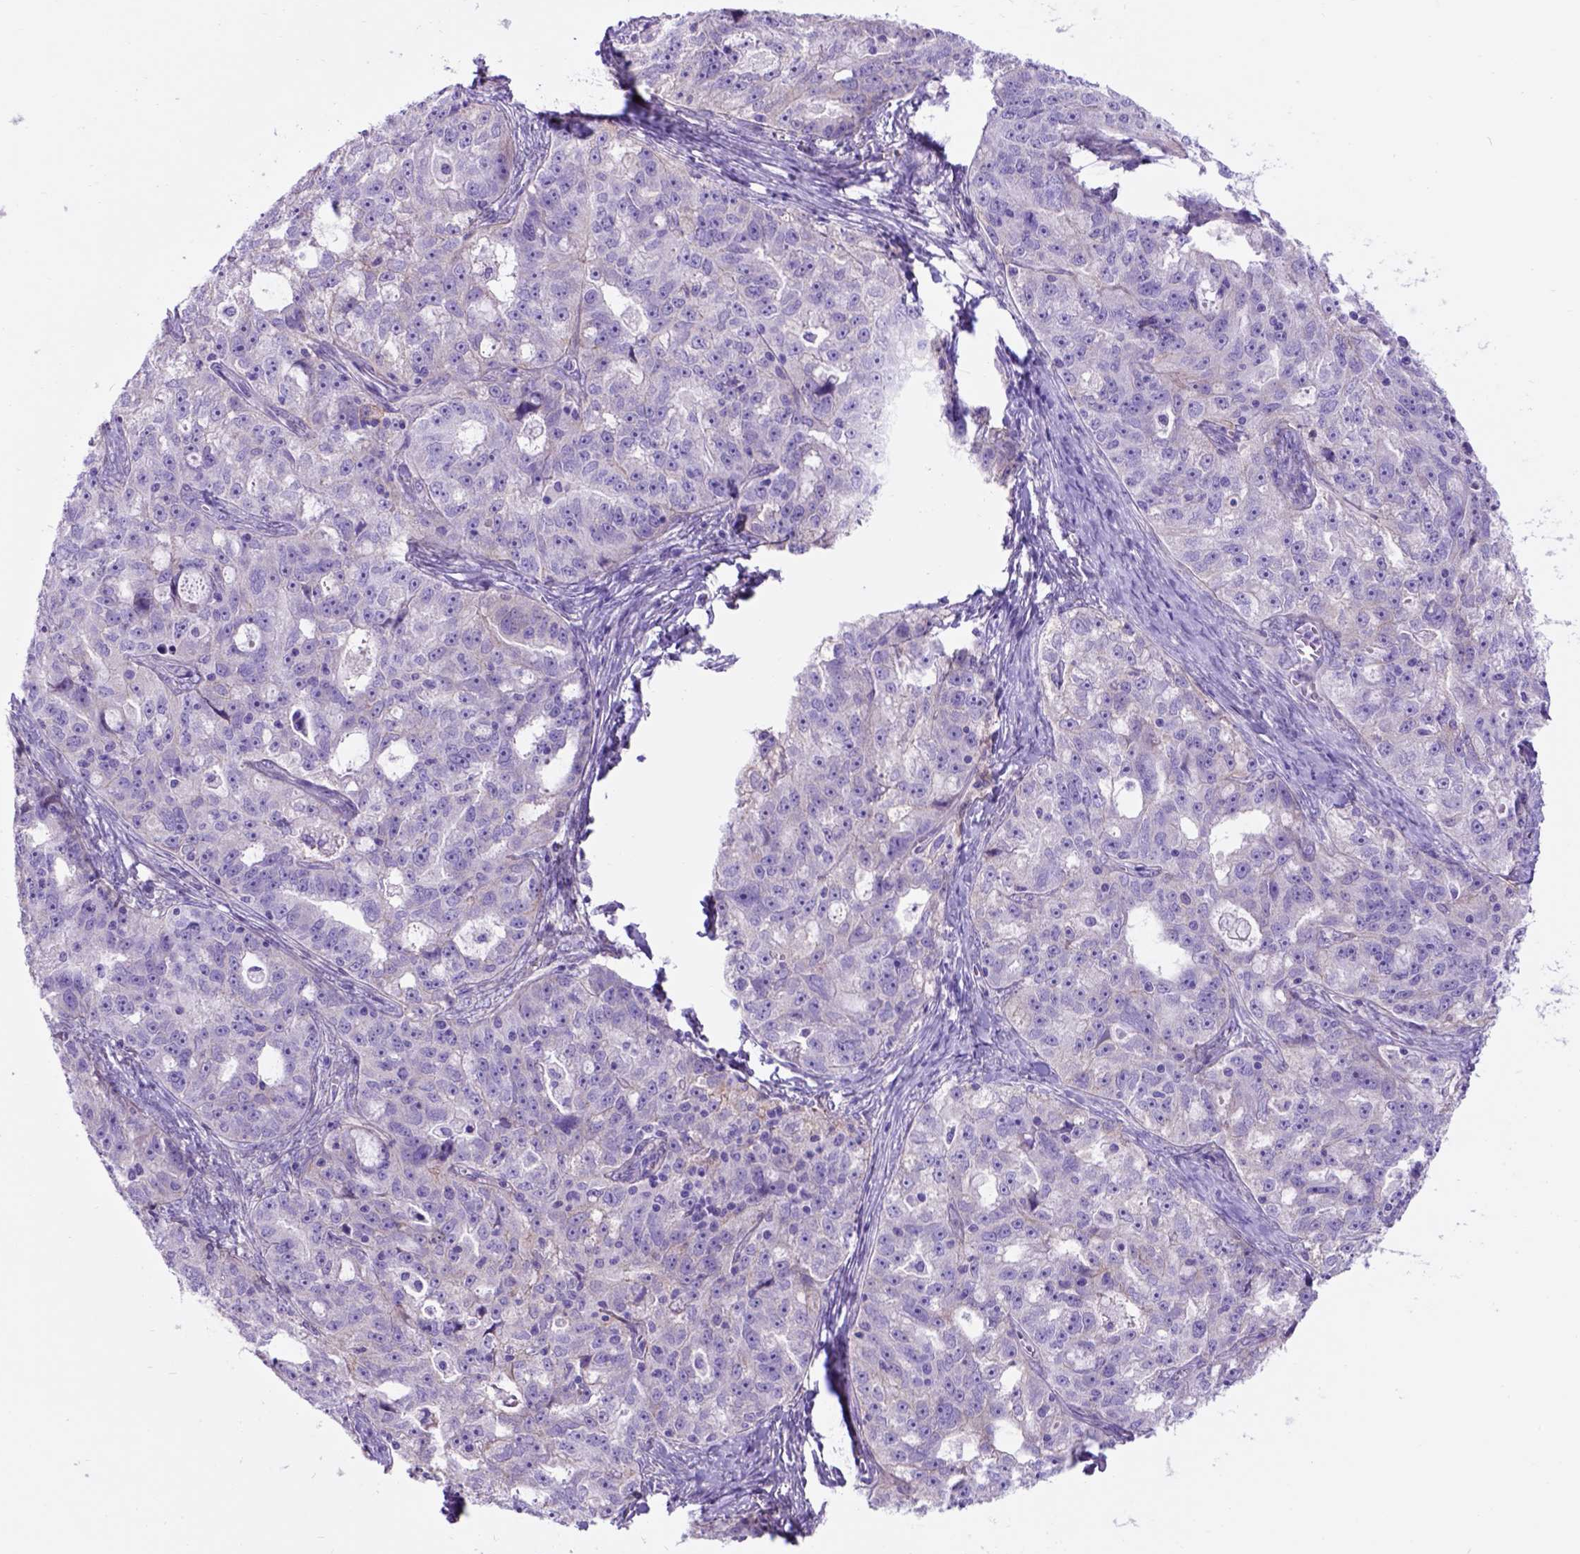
{"staining": {"intensity": "negative", "quantity": "none", "location": "none"}, "tissue": "ovarian cancer", "cell_type": "Tumor cells", "image_type": "cancer", "snomed": [{"axis": "morphology", "description": "Cystadenocarcinoma, serous, NOS"}, {"axis": "topography", "description": "Ovary"}], "caption": "Tumor cells are negative for protein expression in human serous cystadenocarcinoma (ovarian).", "gene": "EGFR", "patient": {"sex": "female", "age": 51}}